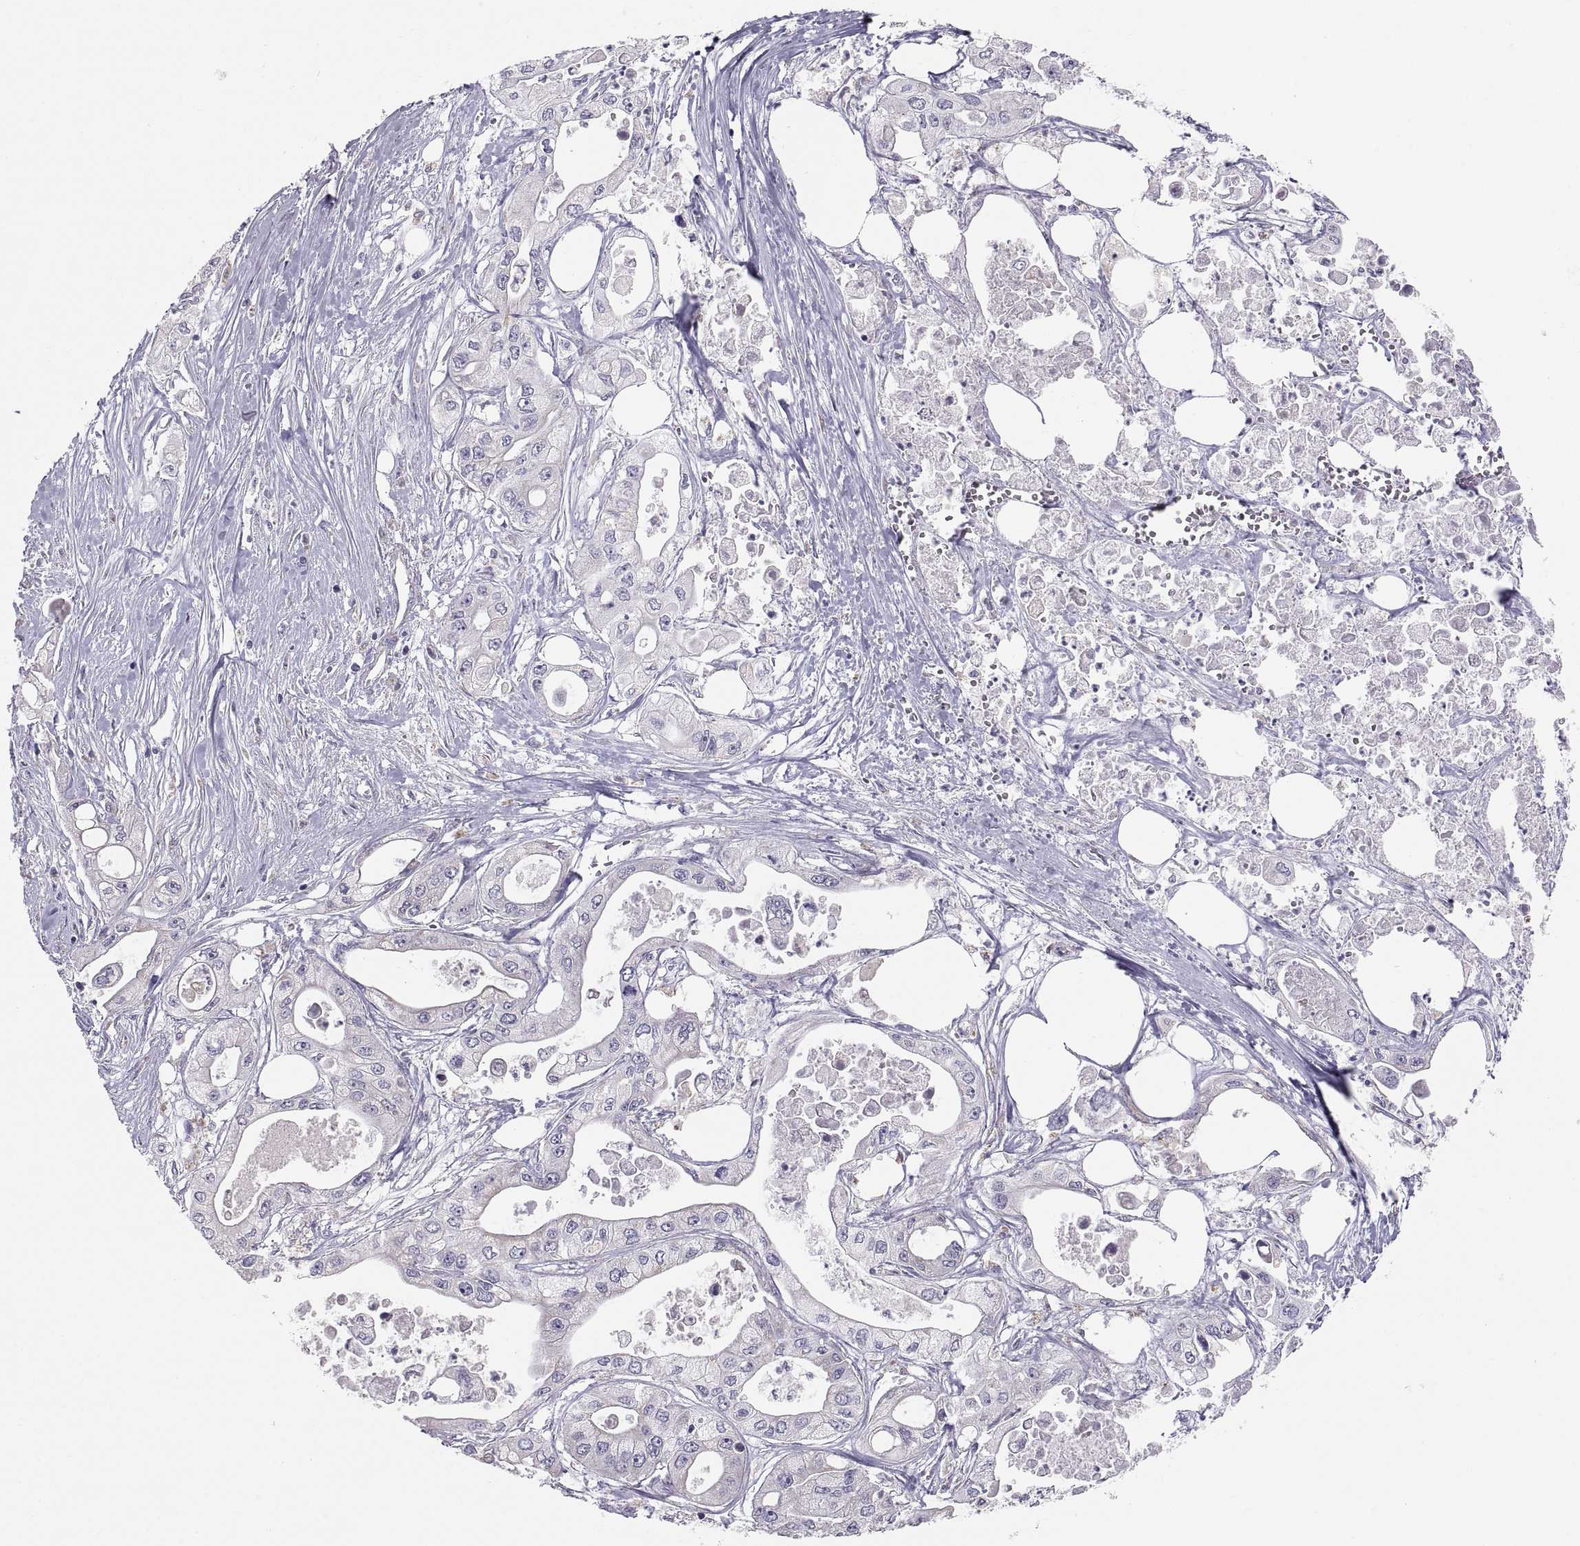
{"staining": {"intensity": "negative", "quantity": "none", "location": "none"}, "tissue": "pancreatic cancer", "cell_type": "Tumor cells", "image_type": "cancer", "snomed": [{"axis": "morphology", "description": "Adenocarcinoma, NOS"}, {"axis": "topography", "description": "Pancreas"}], "caption": "An image of human adenocarcinoma (pancreatic) is negative for staining in tumor cells.", "gene": "TNNC1", "patient": {"sex": "male", "age": 70}}